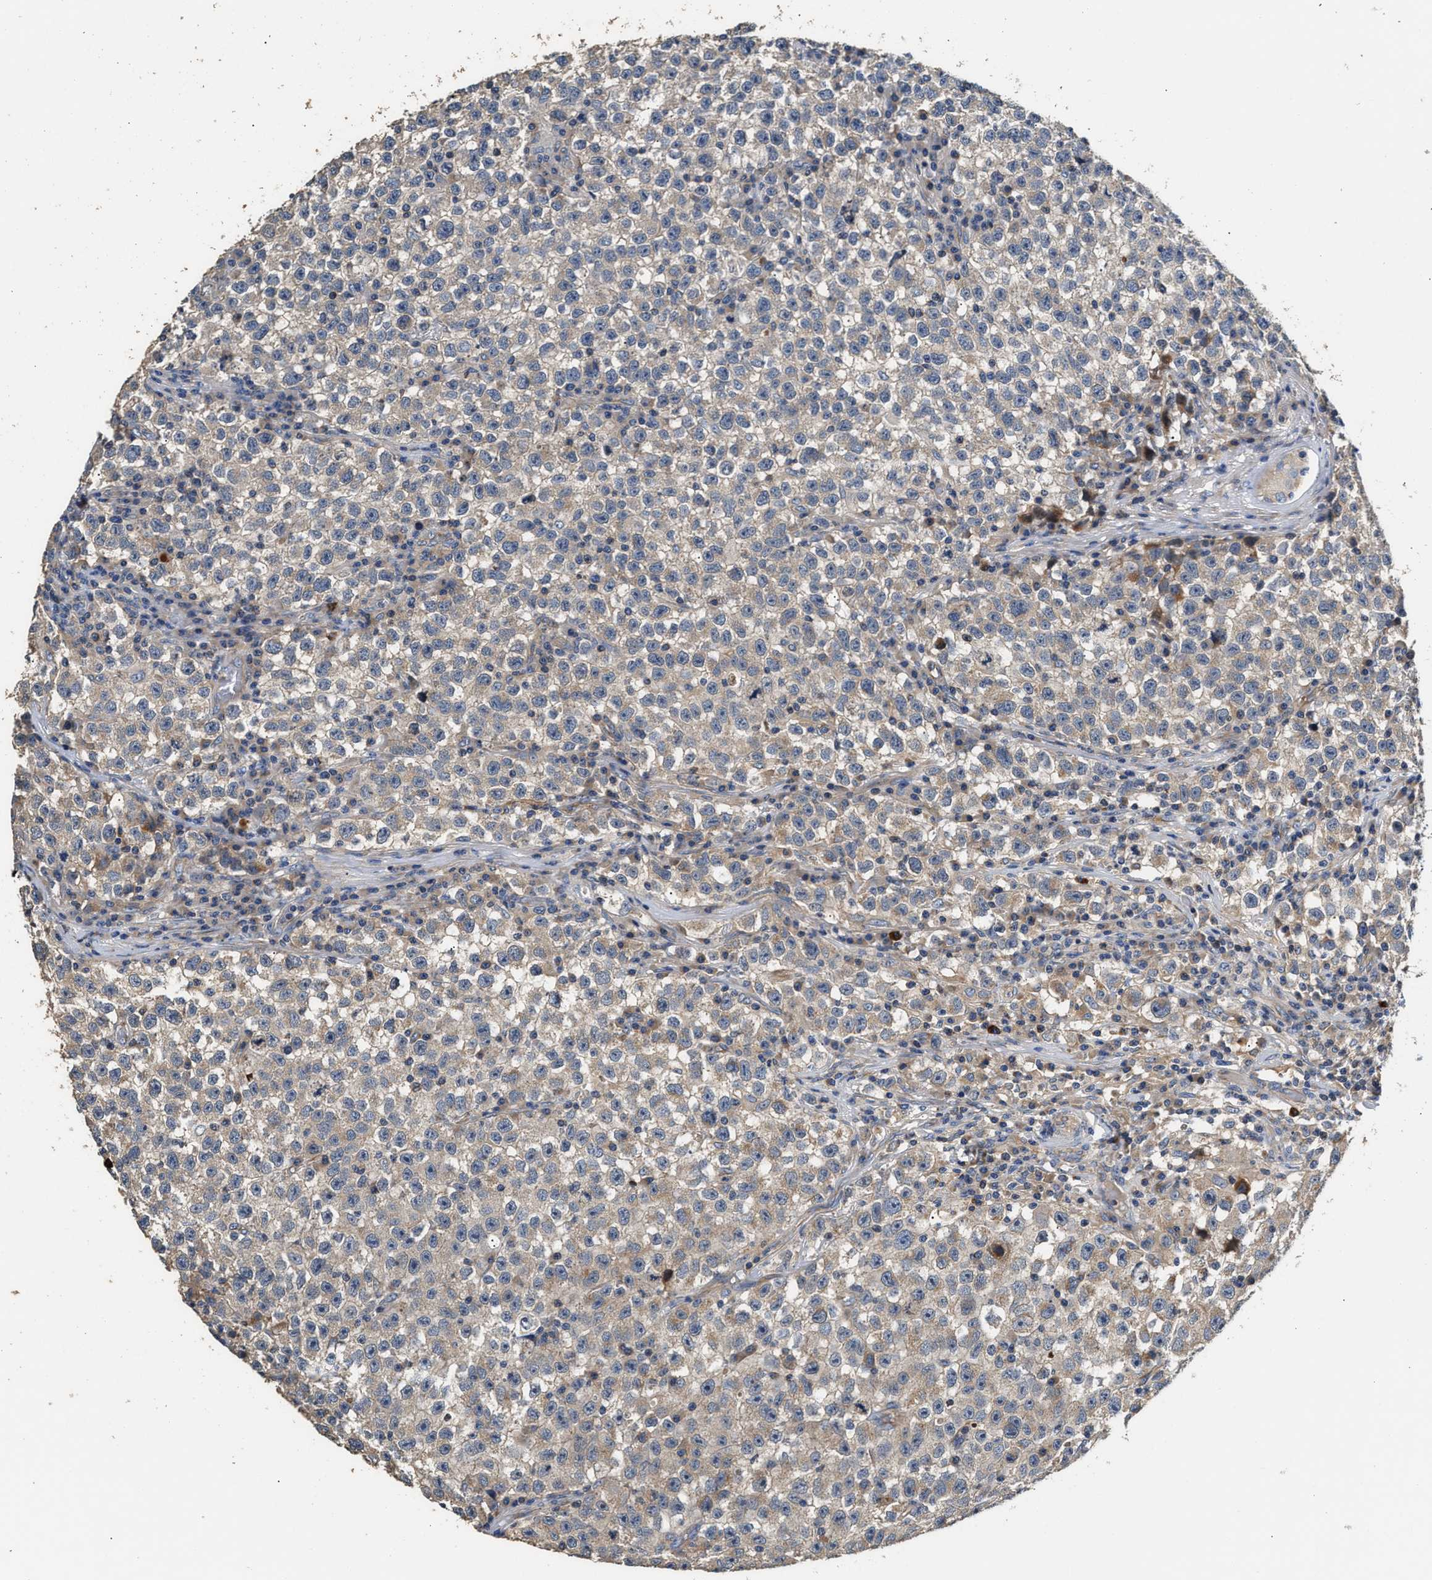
{"staining": {"intensity": "negative", "quantity": "none", "location": "none"}, "tissue": "testis cancer", "cell_type": "Tumor cells", "image_type": "cancer", "snomed": [{"axis": "morphology", "description": "Seminoma, NOS"}, {"axis": "topography", "description": "Testis"}], "caption": "This is an IHC image of human testis cancer (seminoma). There is no staining in tumor cells.", "gene": "TEX2", "patient": {"sex": "male", "age": 22}}